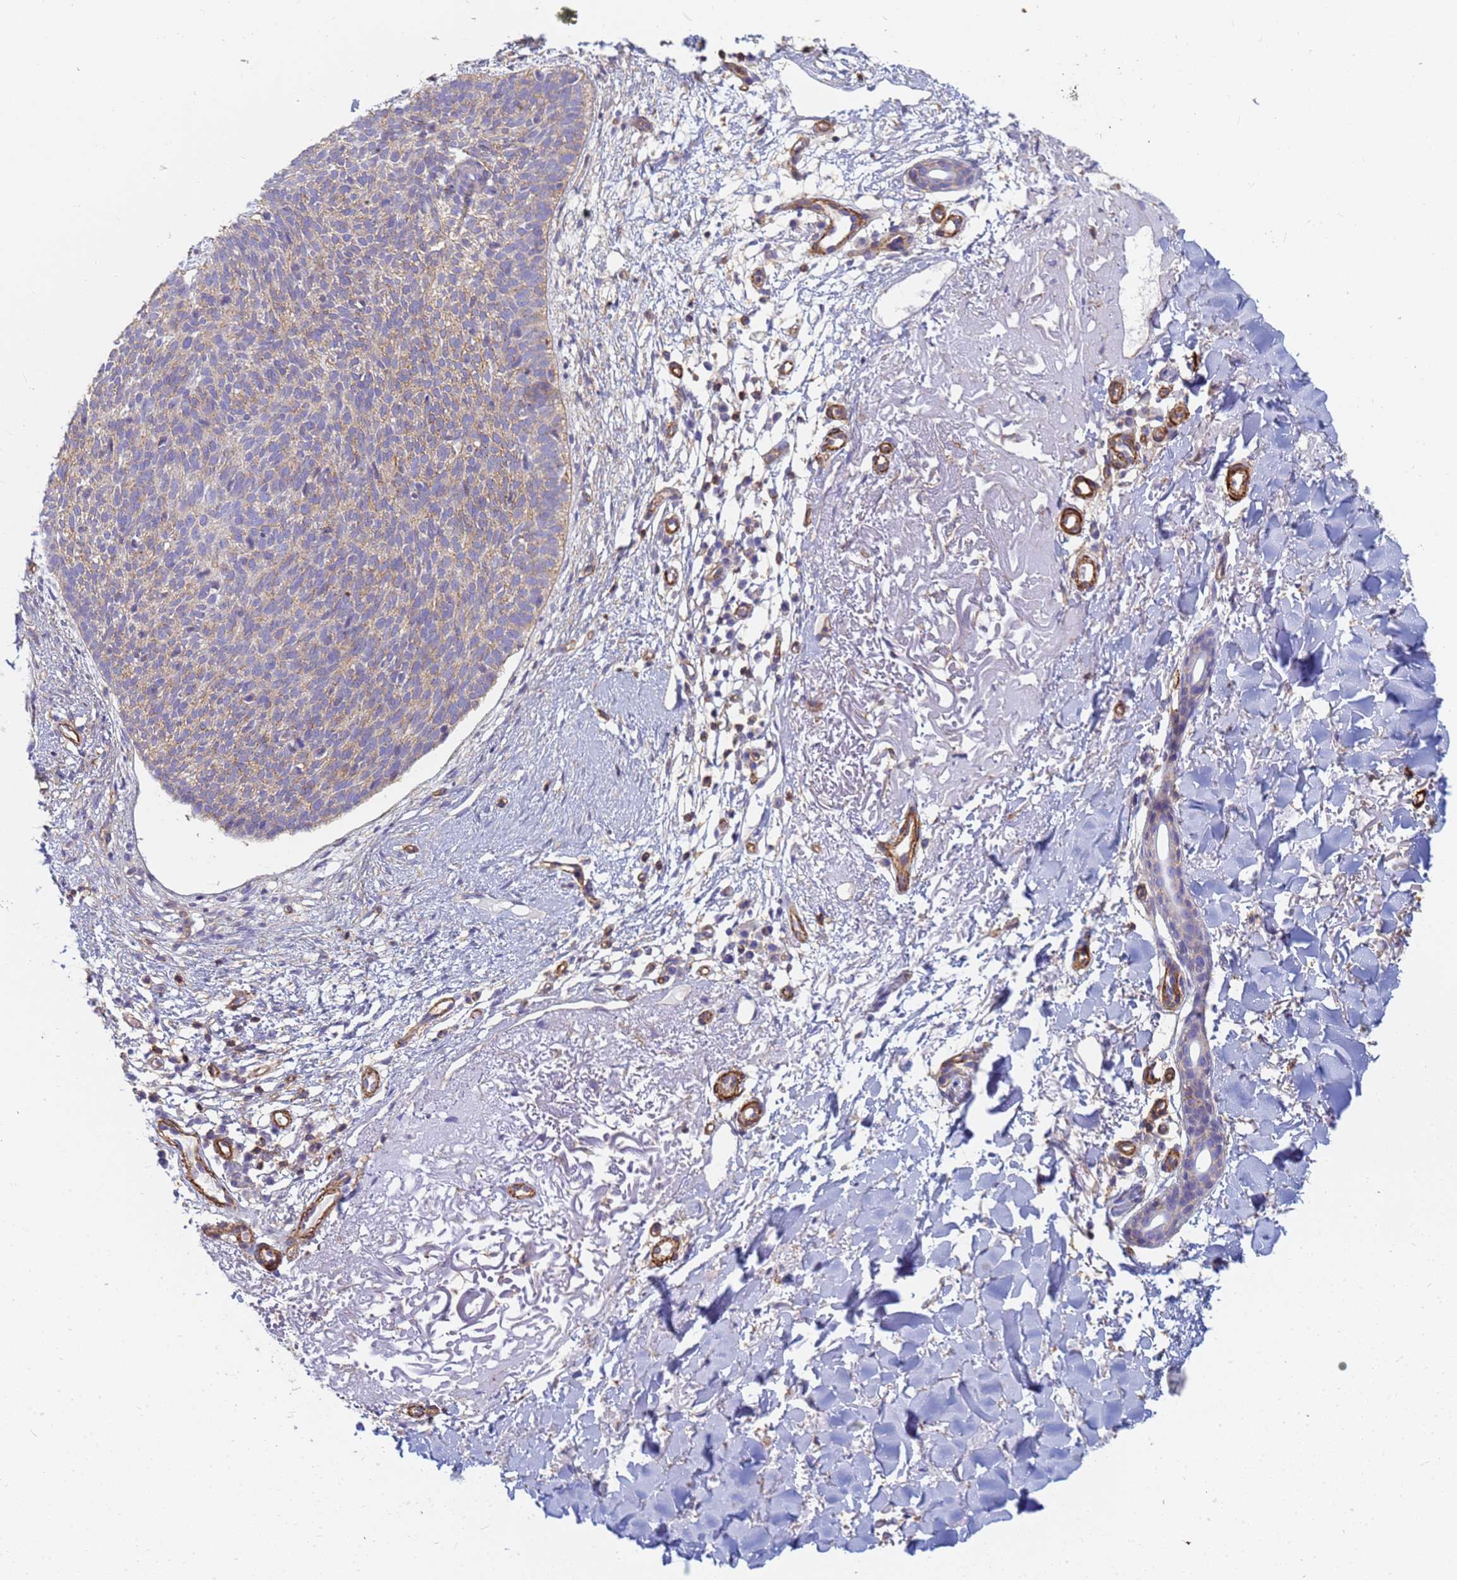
{"staining": {"intensity": "weak", "quantity": "25%-75%", "location": "cytoplasmic/membranous"}, "tissue": "skin cancer", "cell_type": "Tumor cells", "image_type": "cancer", "snomed": [{"axis": "morphology", "description": "Basal cell carcinoma"}, {"axis": "topography", "description": "Skin"}], "caption": "A brown stain labels weak cytoplasmic/membranous staining of a protein in human skin cancer (basal cell carcinoma) tumor cells.", "gene": "TPM1", "patient": {"sex": "male", "age": 84}}